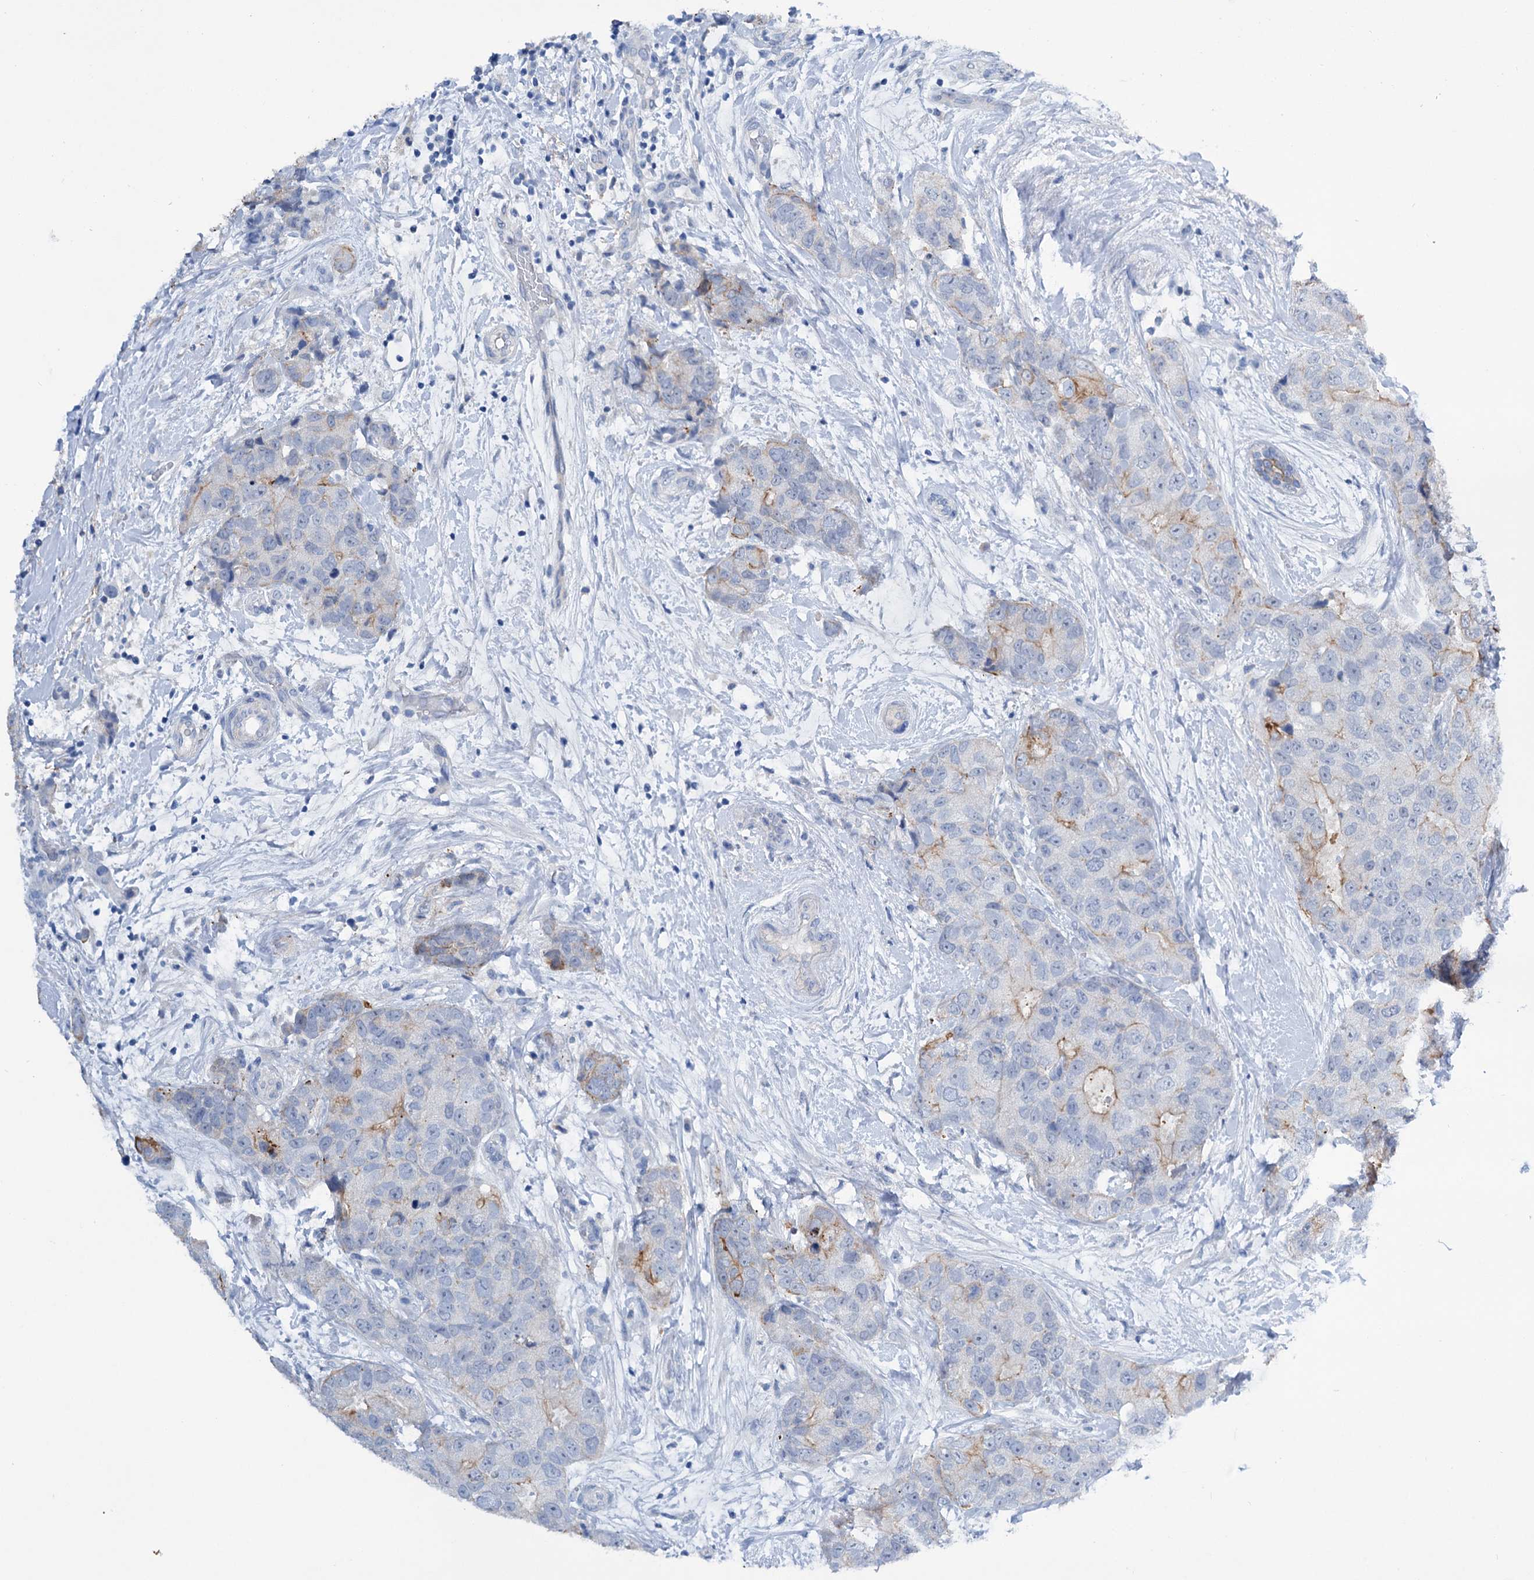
{"staining": {"intensity": "moderate", "quantity": "<25%", "location": "cytoplasmic/membranous"}, "tissue": "breast cancer", "cell_type": "Tumor cells", "image_type": "cancer", "snomed": [{"axis": "morphology", "description": "Duct carcinoma"}, {"axis": "topography", "description": "Breast"}], "caption": "Immunohistochemistry (DAB) staining of human breast cancer exhibits moderate cytoplasmic/membranous protein expression in about <25% of tumor cells.", "gene": "FAAP20", "patient": {"sex": "female", "age": 62}}